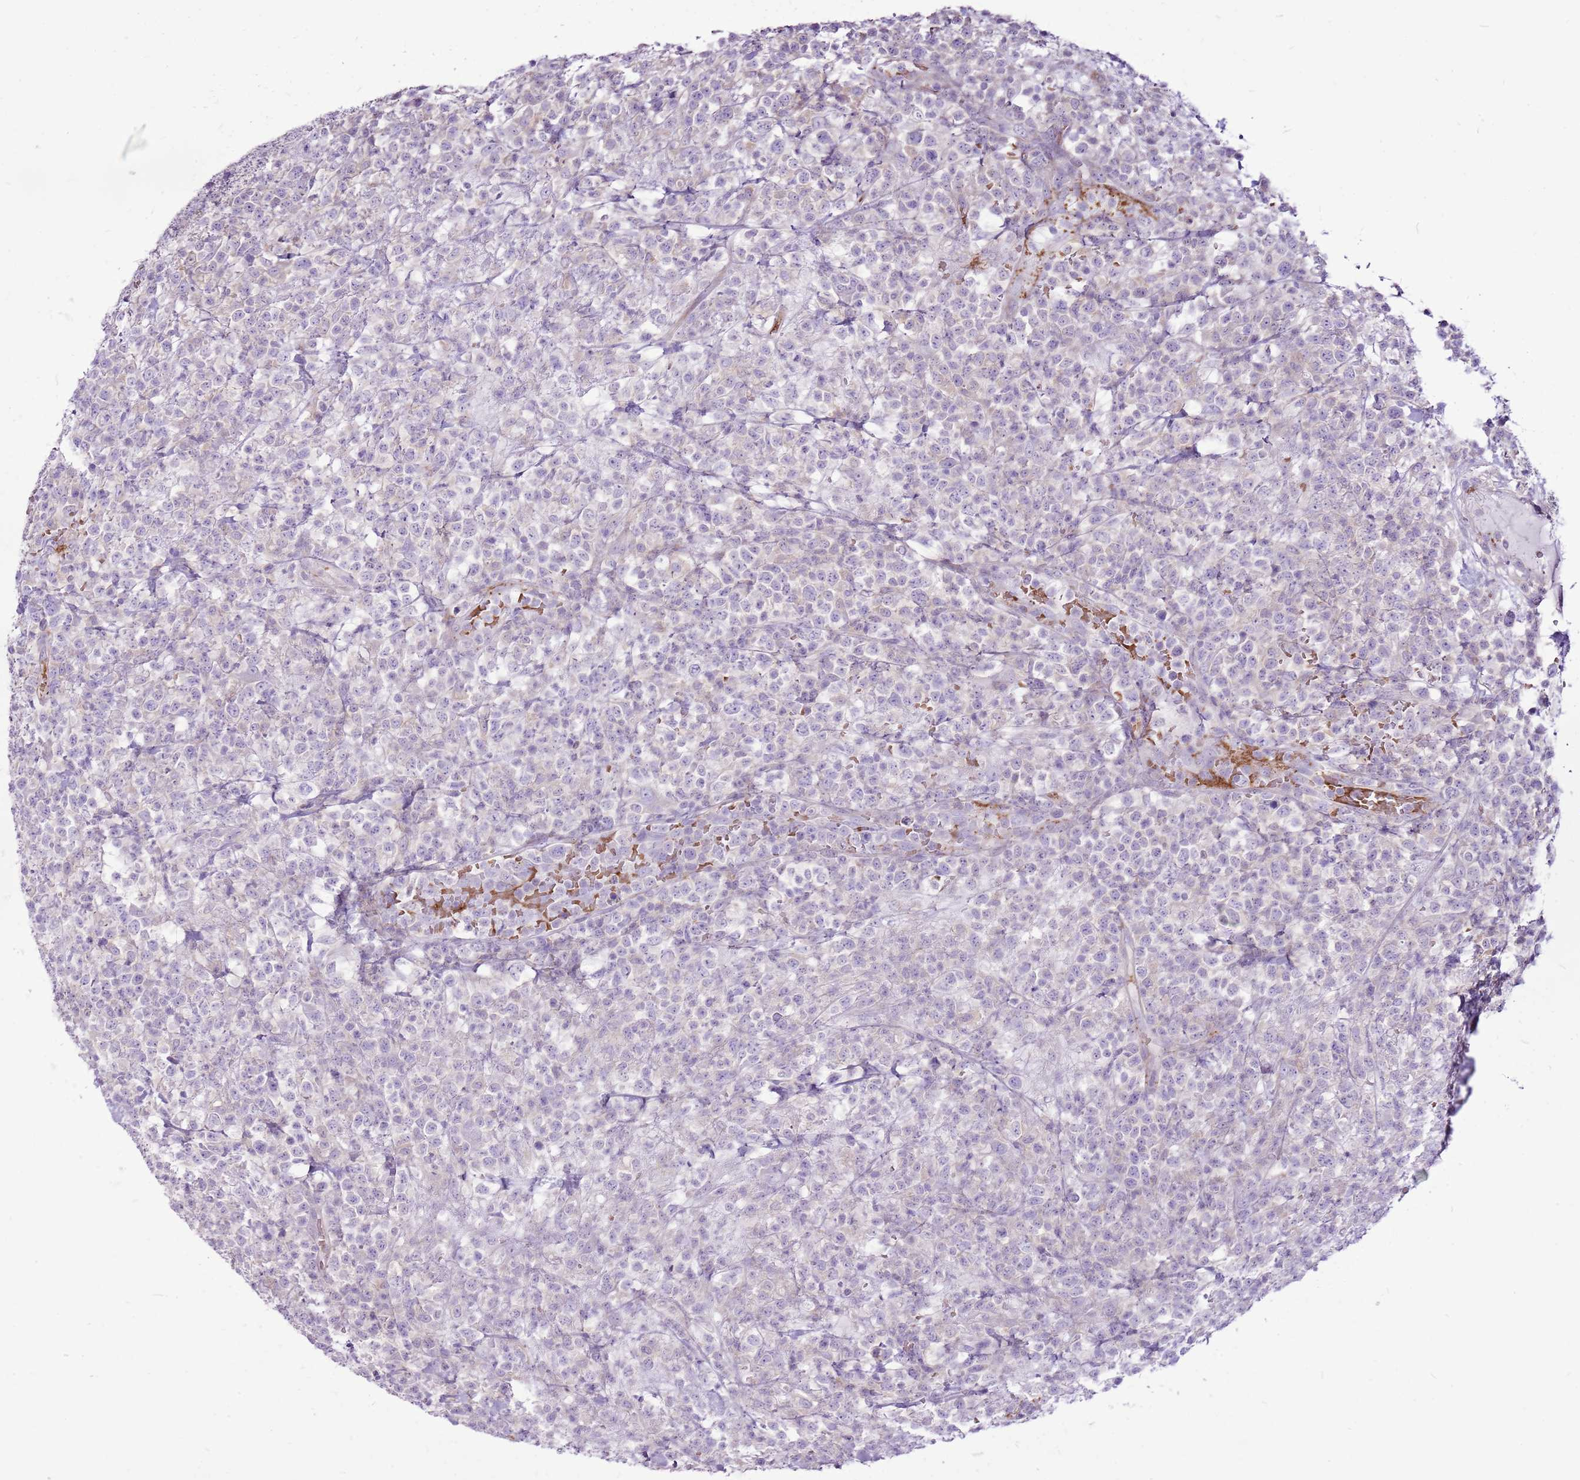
{"staining": {"intensity": "negative", "quantity": "none", "location": "none"}, "tissue": "lymphoma", "cell_type": "Tumor cells", "image_type": "cancer", "snomed": [{"axis": "morphology", "description": "Malignant lymphoma, non-Hodgkin's type, High grade"}, {"axis": "topography", "description": "Colon"}], "caption": "A high-resolution histopathology image shows immunohistochemistry (IHC) staining of lymphoma, which demonstrates no significant positivity in tumor cells.", "gene": "CHAC2", "patient": {"sex": "female", "age": 53}}